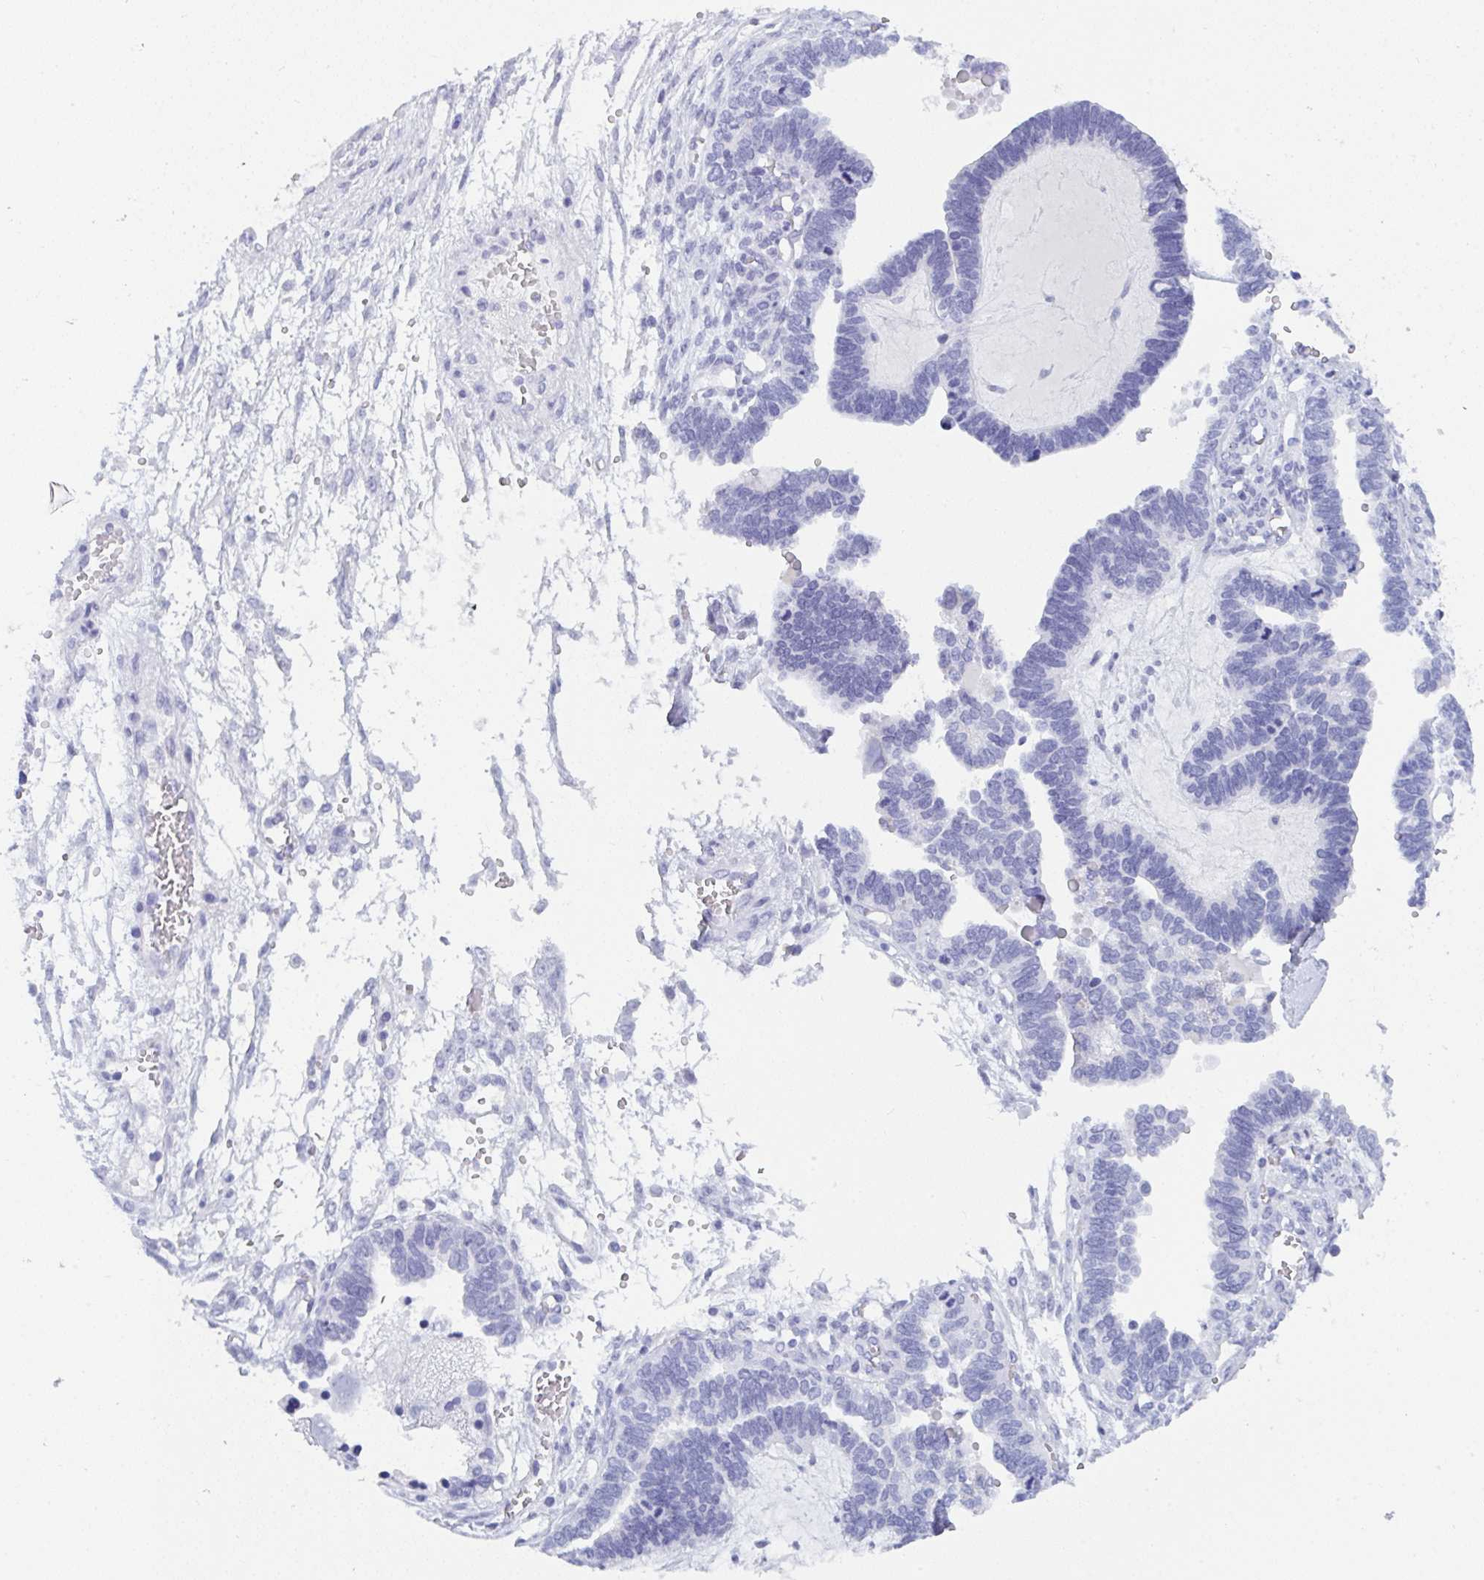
{"staining": {"intensity": "negative", "quantity": "none", "location": "none"}, "tissue": "ovarian cancer", "cell_type": "Tumor cells", "image_type": "cancer", "snomed": [{"axis": "morphology", "description": "Cystadenocarcinoma, serous, NOS"}, {"axis": "topography", "description": "Ovary"}], "caption": "A histopathology image of serous cystadenocarcinoma (ovarian) stained for a protein demonstrates no brown staining in tumor cells.", "gene": "PRDM9", "patient": {"sex": "female", "age": 51}}